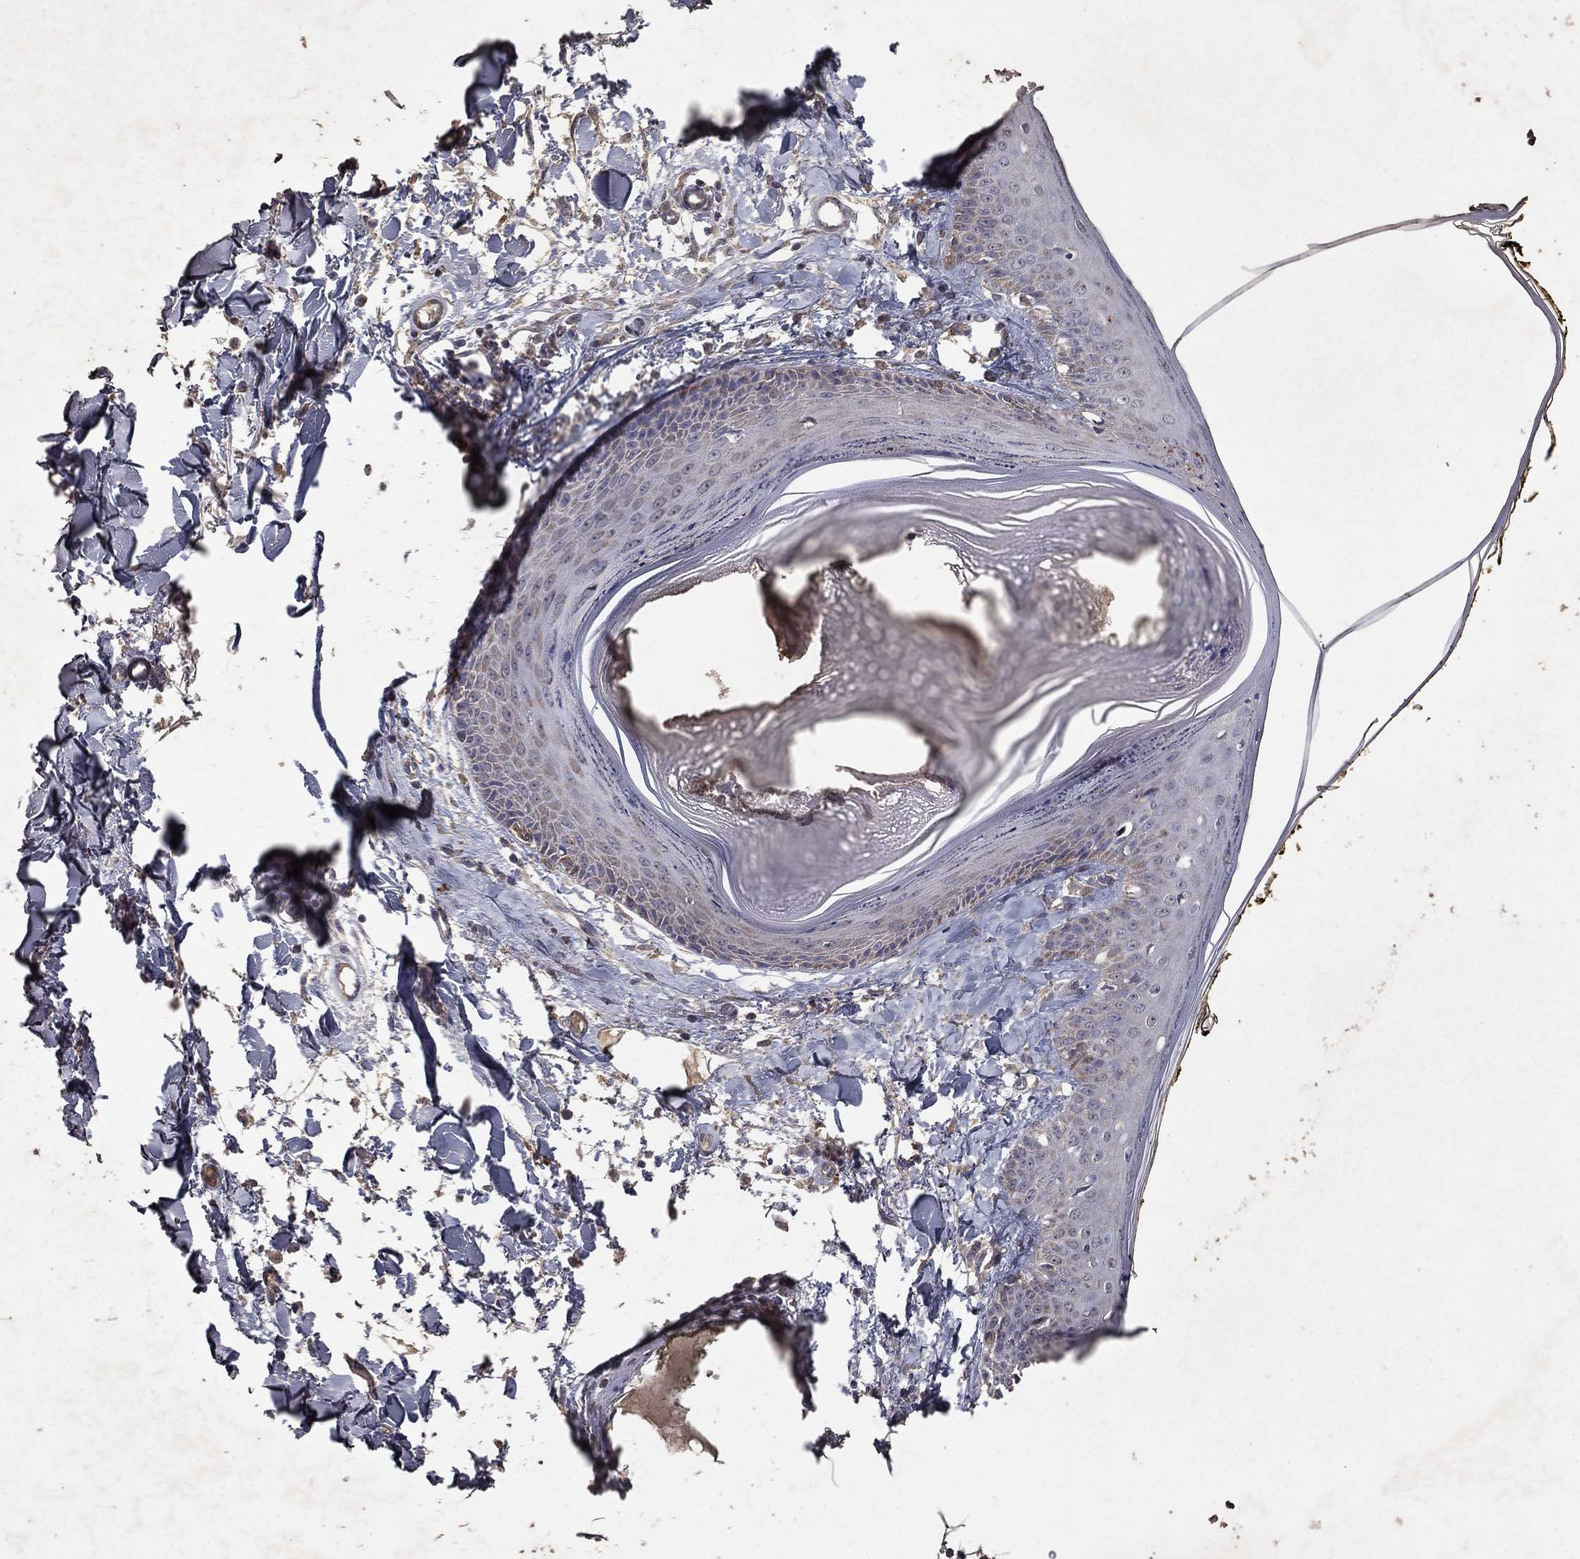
{"staining": {"intensity": "negative", "quantity": "none", "location": "none"}, "tissue": "skin", "cell_type": "Fibroblasts", "image_type": "normal", "snomed": [{"axis": "morphology", "description": "Normal tissue, NOS"}, {"axis": "topography", "description": "Skin"}], "caption": "IHC of unremarkable human skin demonstrates no staining in fibroblasts. (DAB (3,3'-diaminobenzidine) IHC, high magnification).", "gene": "GPSM1", "patient": {"sex": "male", "age": 76}}